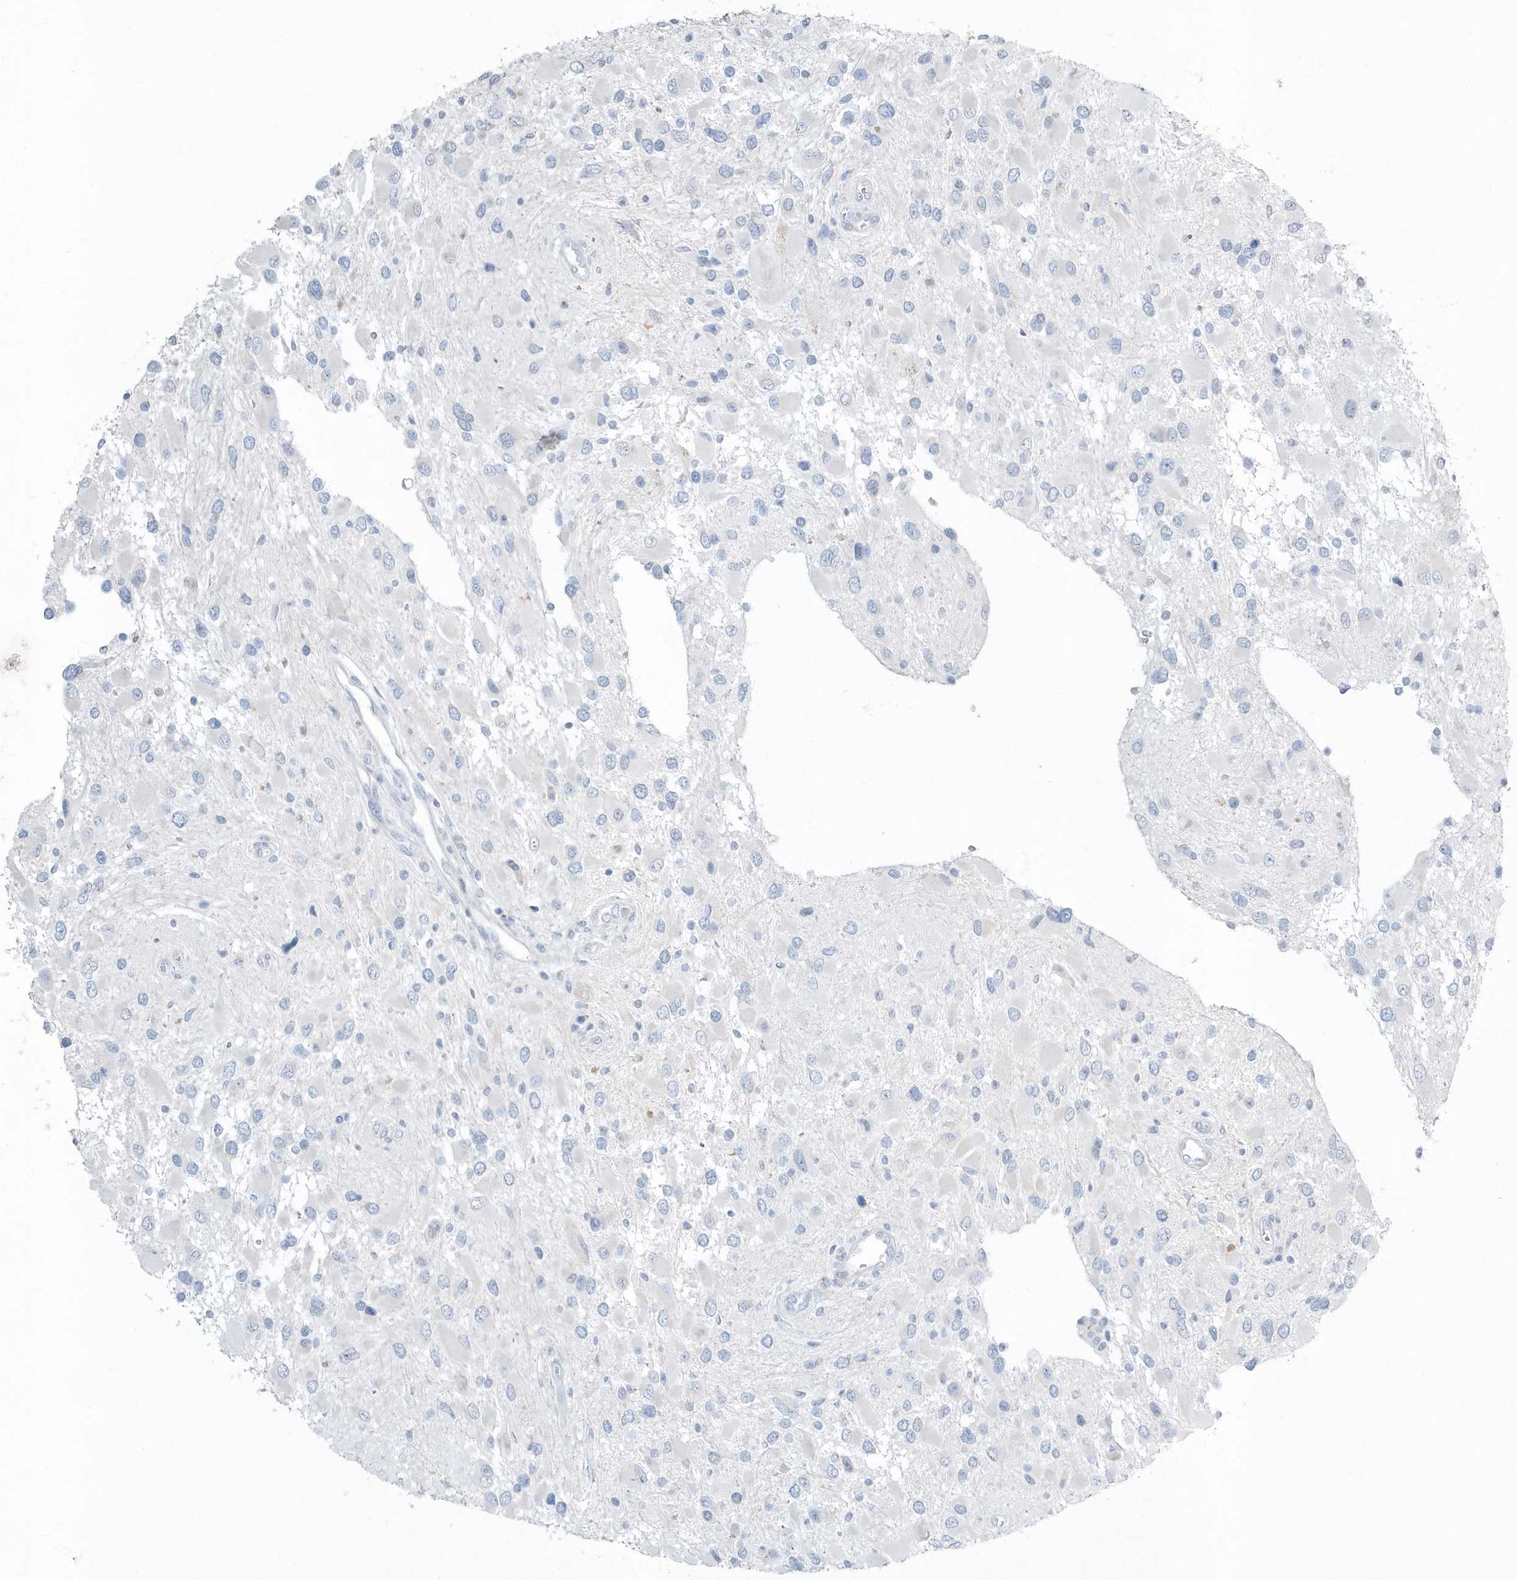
{"staining": {"intensity": "negative", "quantity": "none", "location": "none"}, "tissue": "glioma", "cell_type": "Tumor cells", "image_type": "cancer", "snomed": [{"axis": "morphology", "description": "Glioma, malignant, High grade"}, {"axis": "topography", "description": "Brain"}], "caption": "A histopathology image of high-grade glioma (malignant) stained for a protein shows no brown staining in tumor cells.", "gene": "MYOT", "patient": {"sex": "male", "age": 53}}